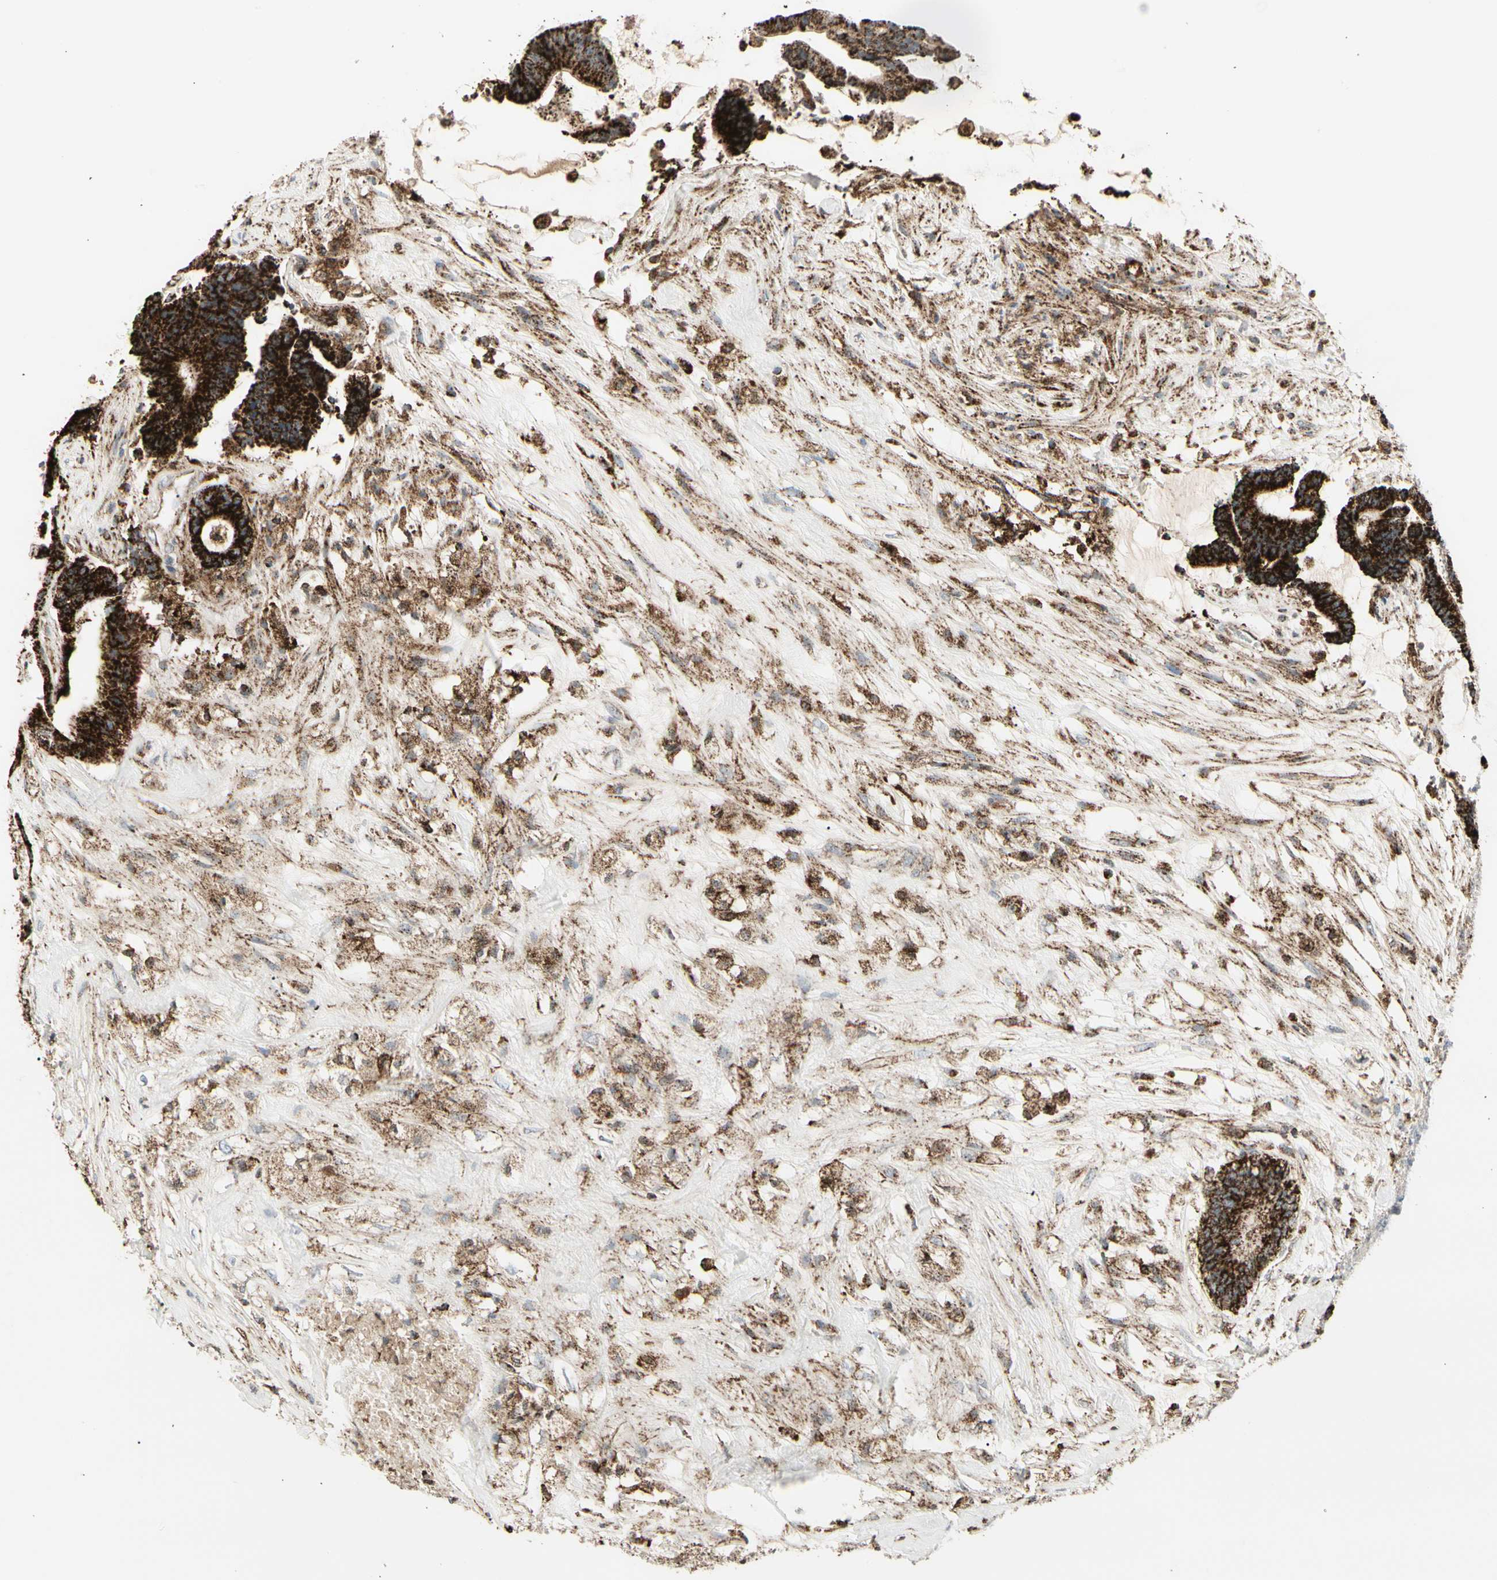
{"staining": {"intensity": "strong", "quantity": ">75%", "location": "cytoplasmic/membranous"}, "tissue": "colorectal cancer", "cell_type": "Tumor cells", "image_type": "cancer", "snomed": [{"axis": "morphology", "description": "Adenocarcinoma, NOS"}, {"axis": "topography", "description": "Colon"}], "caption": "Immunohistochemical staining of human colorectal cancer (adenocarcinoma) reveals strong cytoplasmic/membranous protein expression in approximately >75% of tumor cells. The staining was performed using DAB (3,3'-diaminobenzidine) to visualize the protein expression in brown, while the nuclei were stained in blue with hematoxylin (Magnification: 20x).", "gene": "TMEM176A", "patient": {"sex": "female", "age": 84}}